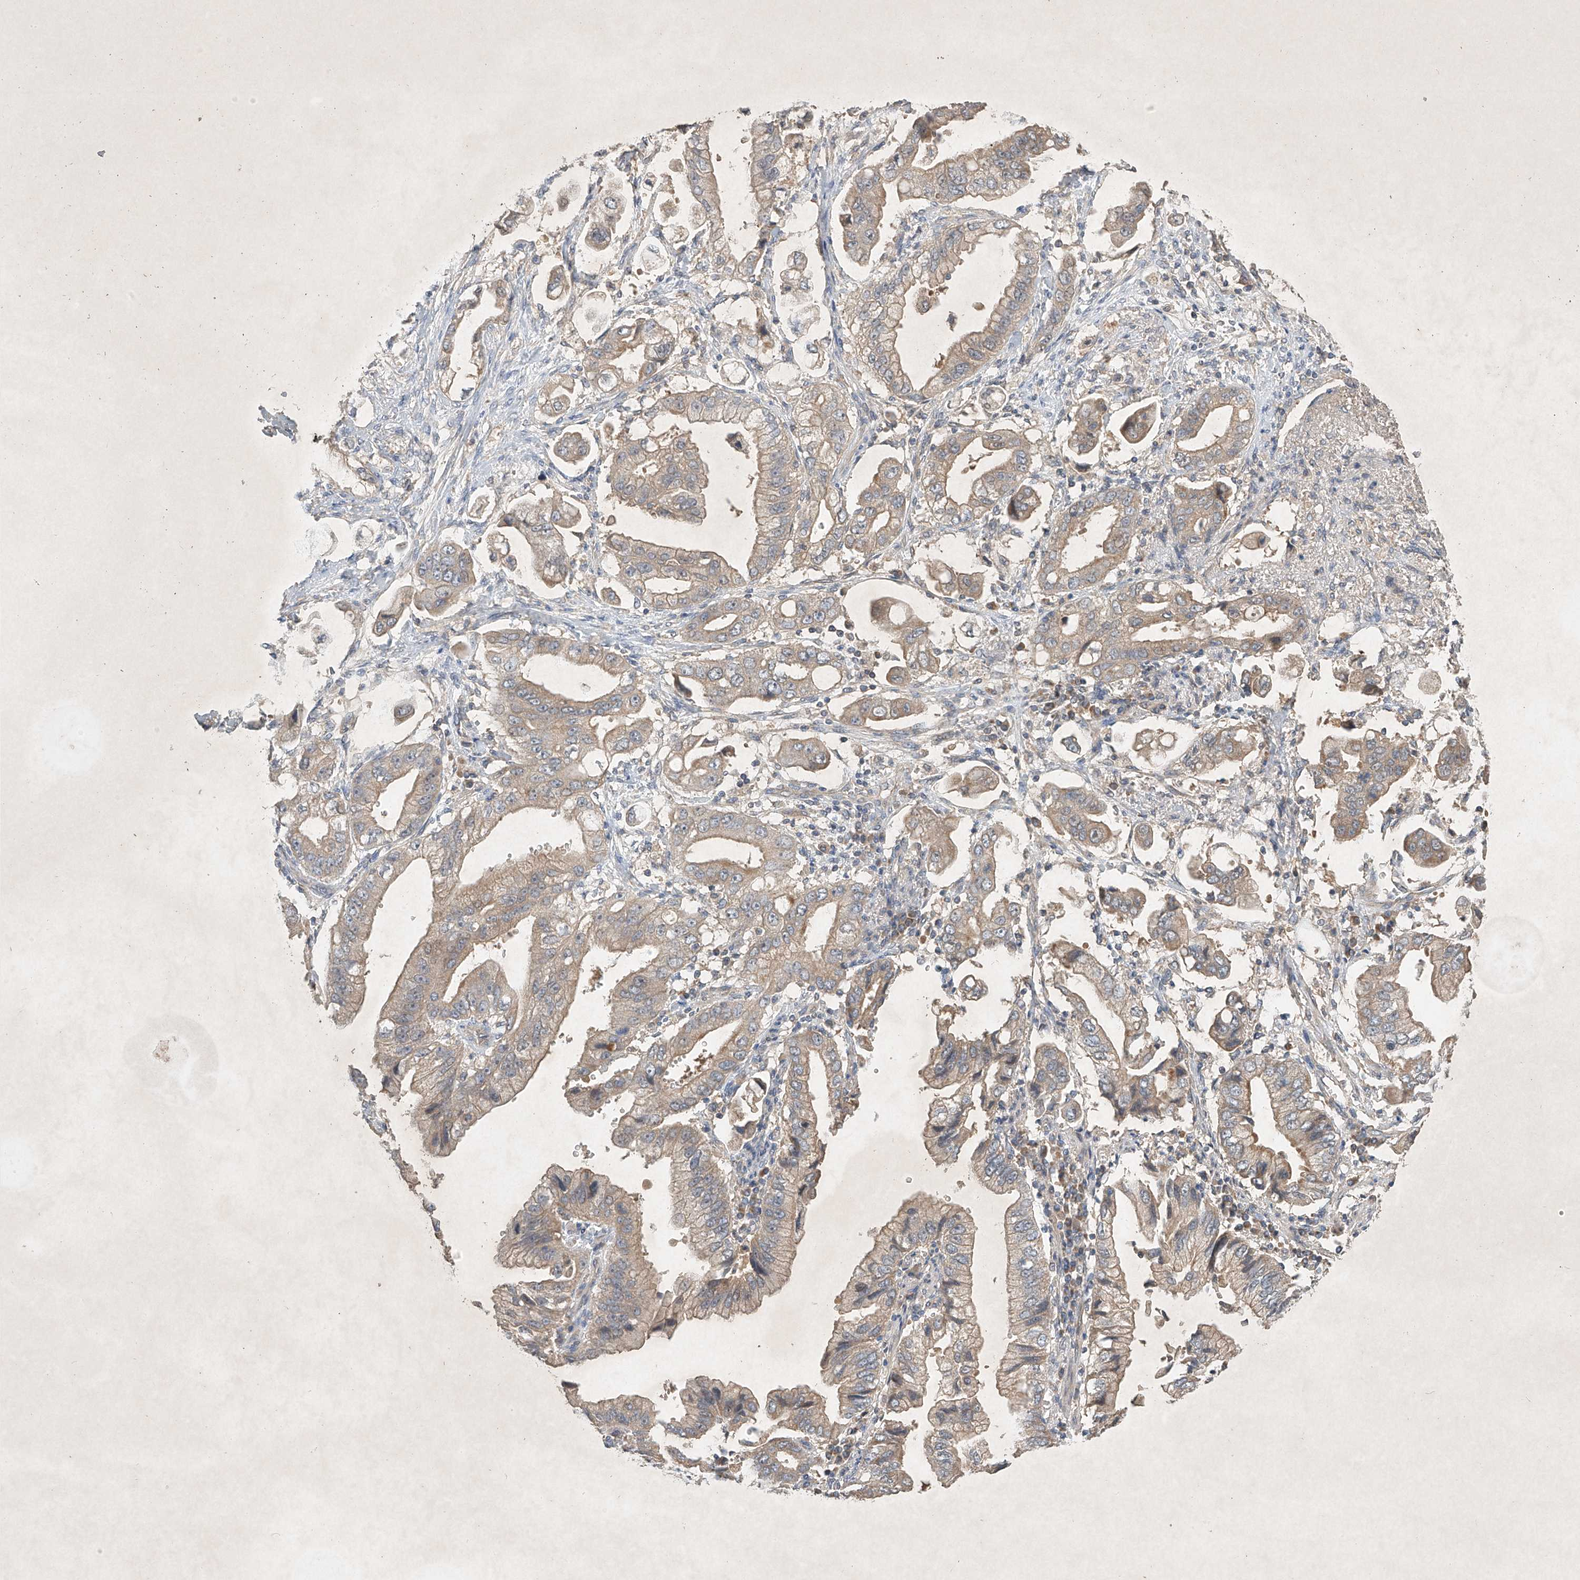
{"staining": {"intensity": "weak", "quantity": ">75%", "location": "cytoplasmic/membranous"}, "tissue": "stomach cancer", "cell_type": "Tumor cells", "image_type": "cancer", "snomed": [{"axis": "morphology", "description": "Adenocarcinoma, NOS"}, {"axis": "topography", "description": "Stomach"}], "caption": "Human stomach cancer stained for a protein (brown) displays weak cytoplasmic/membranous positive expression in about >75% of tumor cells.", "gene": "GNB1L", "patient": {"sex": "male", "age": 62}}